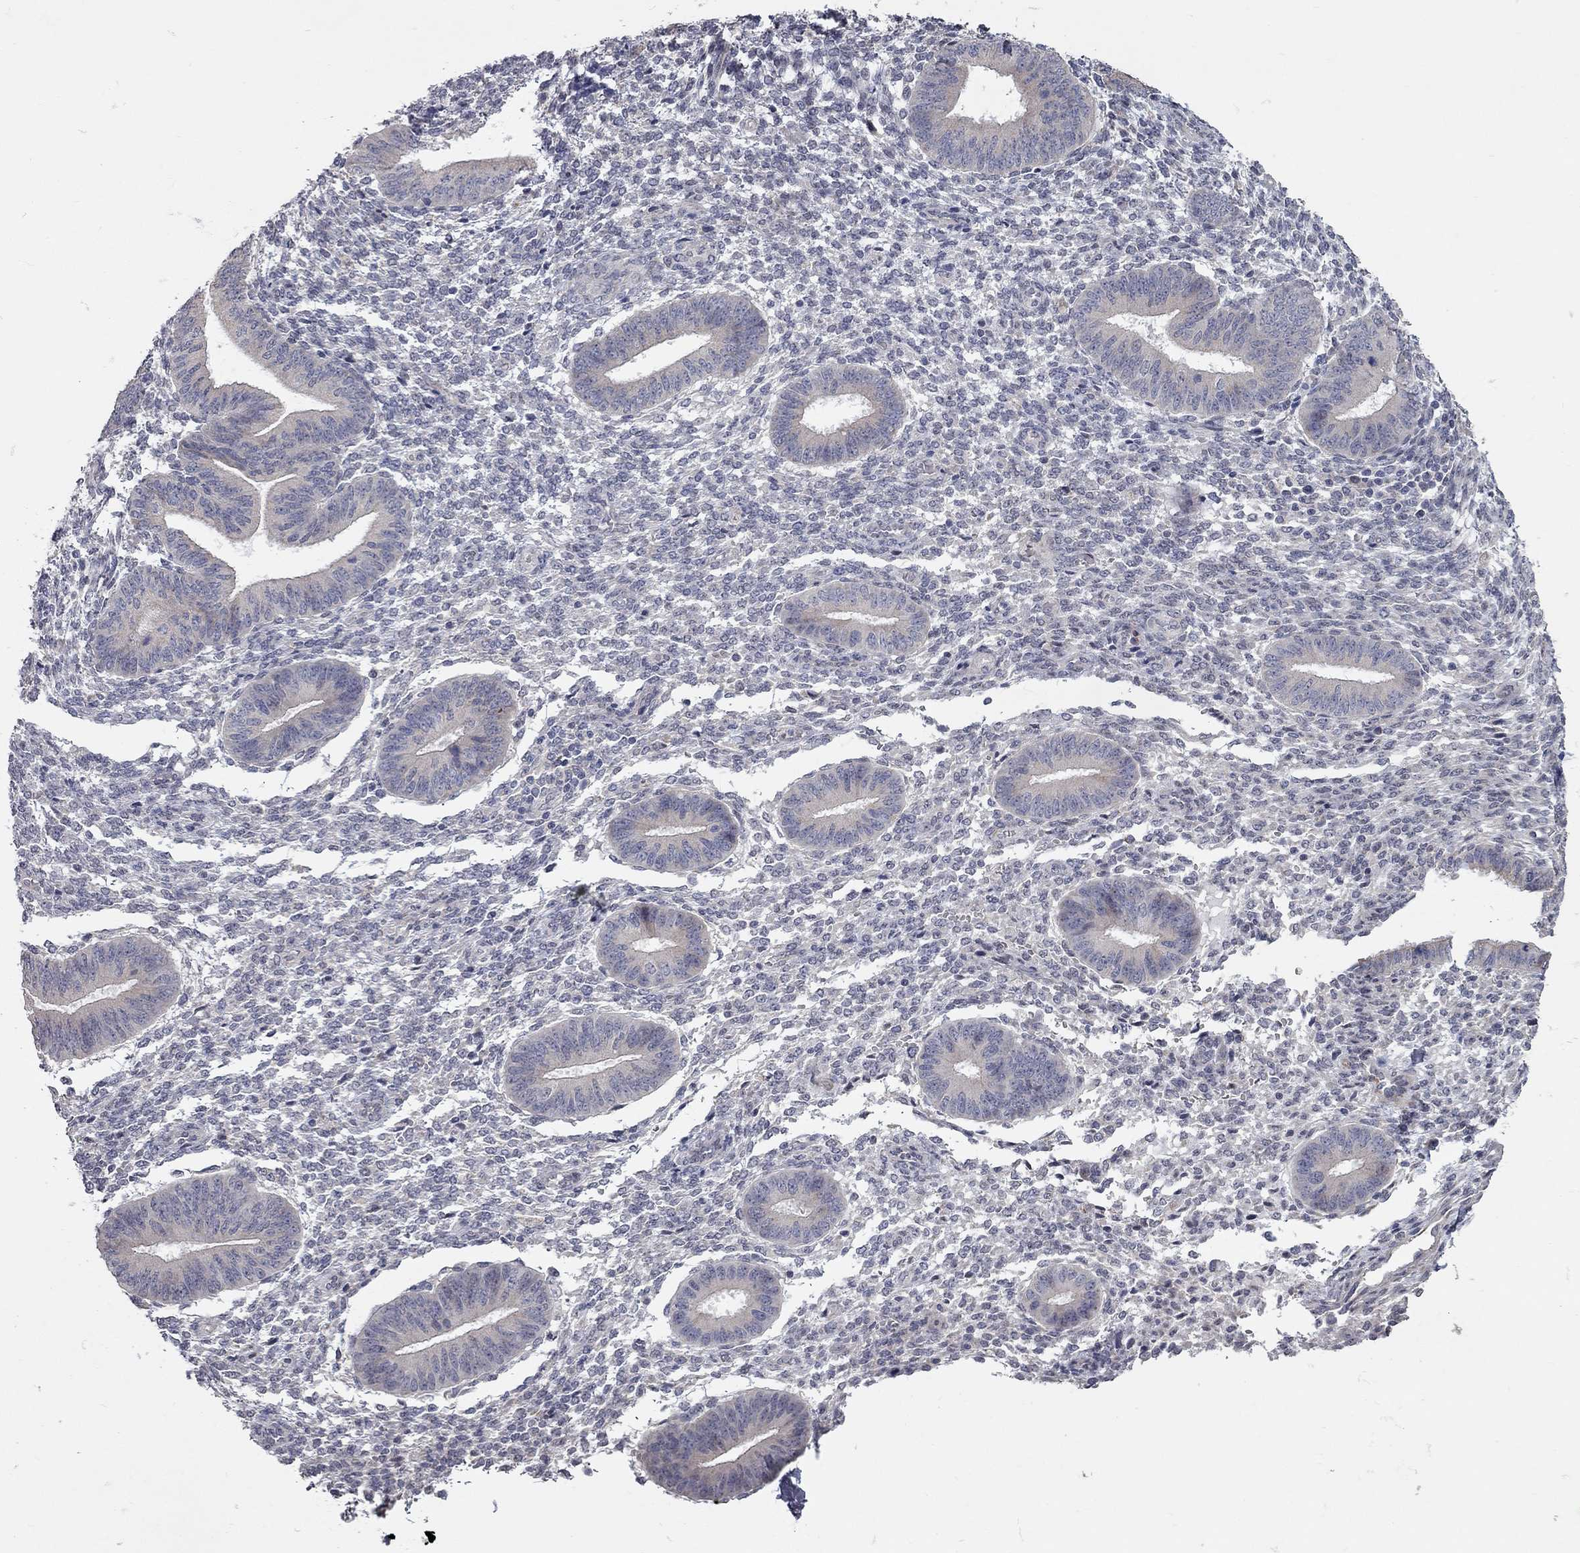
{"staining": {"intensity": "negative", "quantity": "none", "location": "none"}, "tissue": "endometrium", "cell_type": "Cells in endometrial stroma", "image_type": "normal", "snomed": [{"axis": "morphology", "description": "Normal tissue, NOS"}, {"axis": "topography", "description": "Endometrium"}], "caption": "Immunohistochemistry (IHC) of normal endometrium reveals no staining in cells in endometrial stroma. (Brightfield microscopy of DAB (3,3'-diaminobenzidine) IHC at high magnification).", "gene": "XAGE2", "patient": {"sex": "female", "age": 47}}